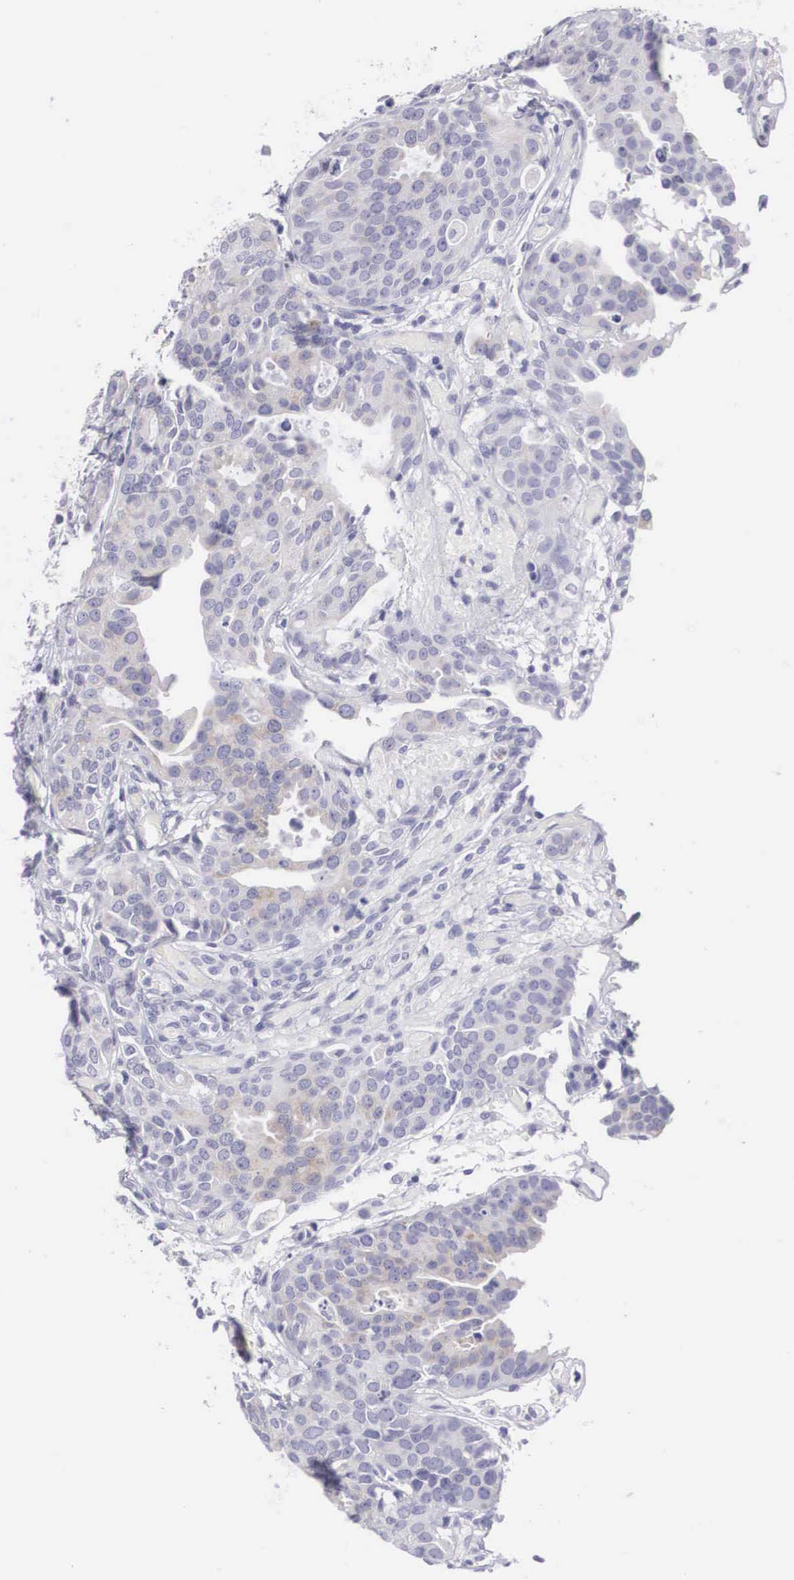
{"staining": {"intensity": "negative", "quantity": "none", "location": "none"}, "tissue": "urothelial cancer", "cell_type": "Tumor cells", "image_type": "cancer", "snomed": [{"axis": "morphology", "description": "Urothelial carcinoma, High grade"}, {"axis": "topography", "description": "Urinary bladder"}], "caption": "Urothelial cancer stained for a protein using IHC exhibits no expression tumor cells.", "gene": "ARMCX3", "patient": {"sex": "male", "age": 78}}